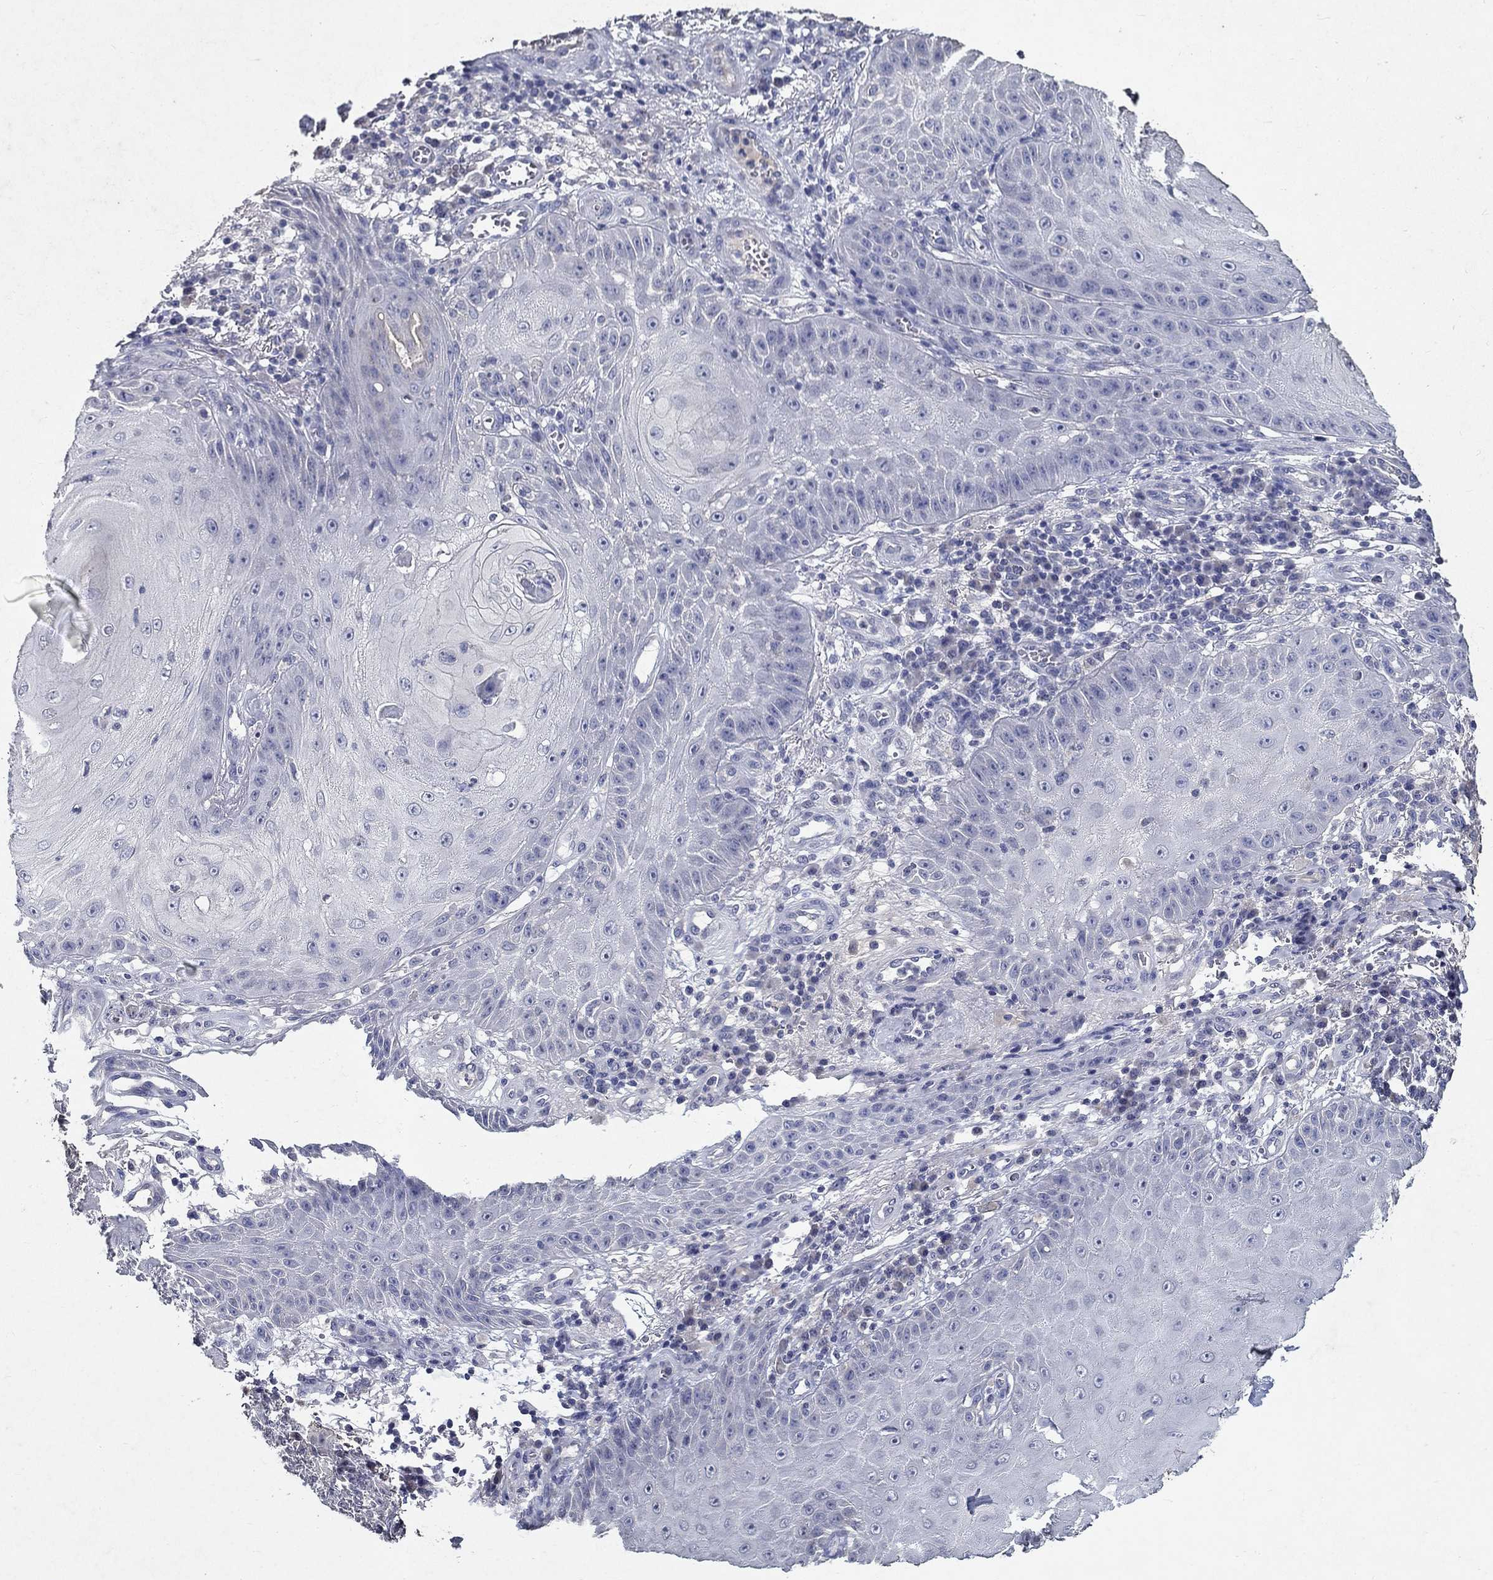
{"staining": {"intensity": "negative", "quantity": "none", "location": "none"}, "tissue": "skin cancer", "cell_type": "Tumor cells", "image_type": "cancer", "snomed": [{"axis": "morphology", "description": "Squamous cell carcinoma, NOS"}, {"axis": "topography", "description": "Skin"}], "caption": "This is an immunohistochemistry (IHC) micrograph of human skin cancer (squamous cell carcinoma). There is no positivity in tumor cells.", "gene": "PROZ", "patient": {"sex": "male", "age": 70}}